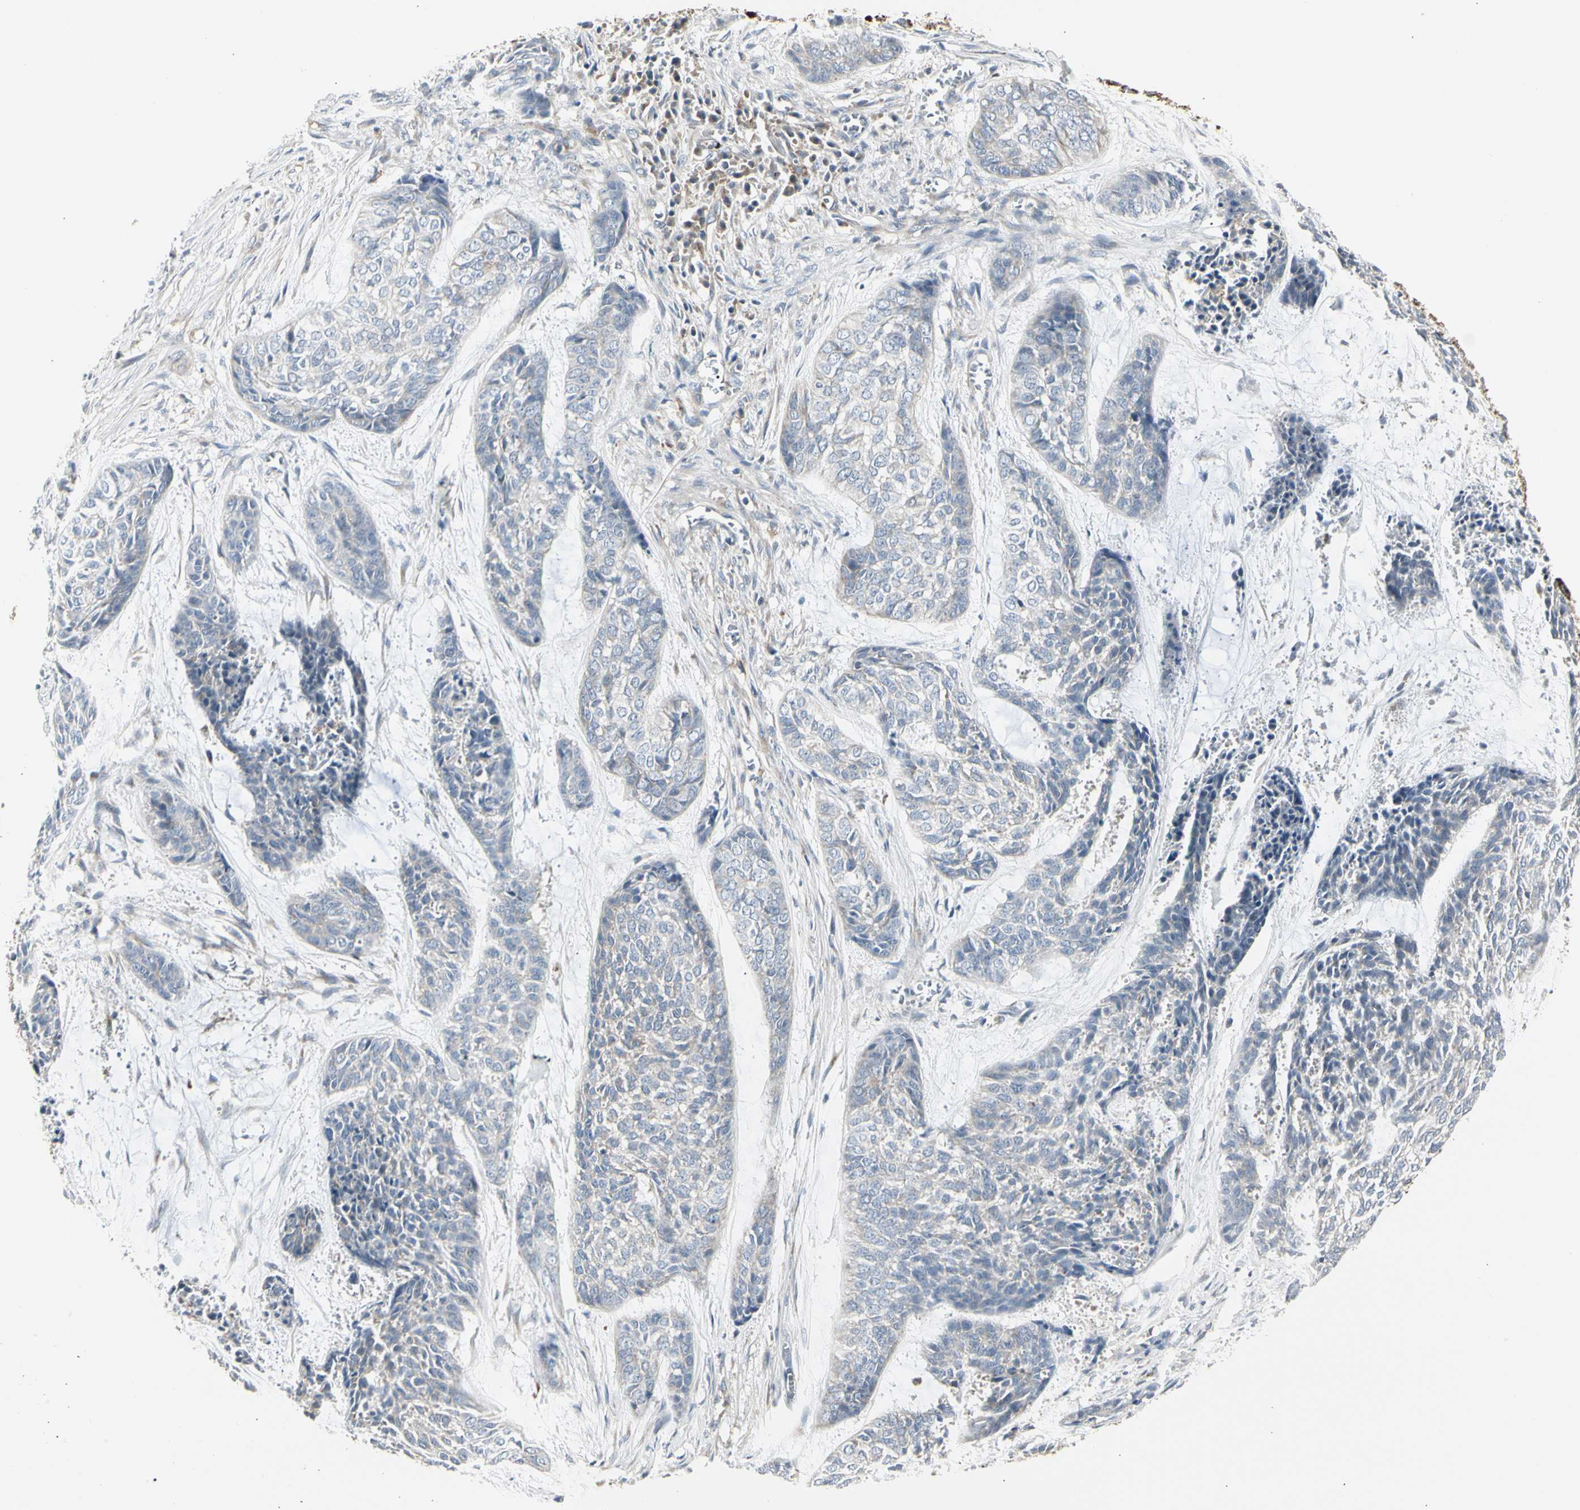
{"staining": {"intensity": "negative", "quantity": "none", "location": "none"}, "tissue": "skin cancer", "cell_type": "Tumor cells", "image_type": "cancer", "snomed": [{"axis": "morphology", "description": "Basal cell carcinoma"}, {"axis": "topography", "description": "Skin"}], "caption": "Micrograph shows no significant protein expression in tumor cells of basal cell carcinoma (skin).", "gene": "ATP6V1B2", "patient": {"sex": "female", "age": 64}}